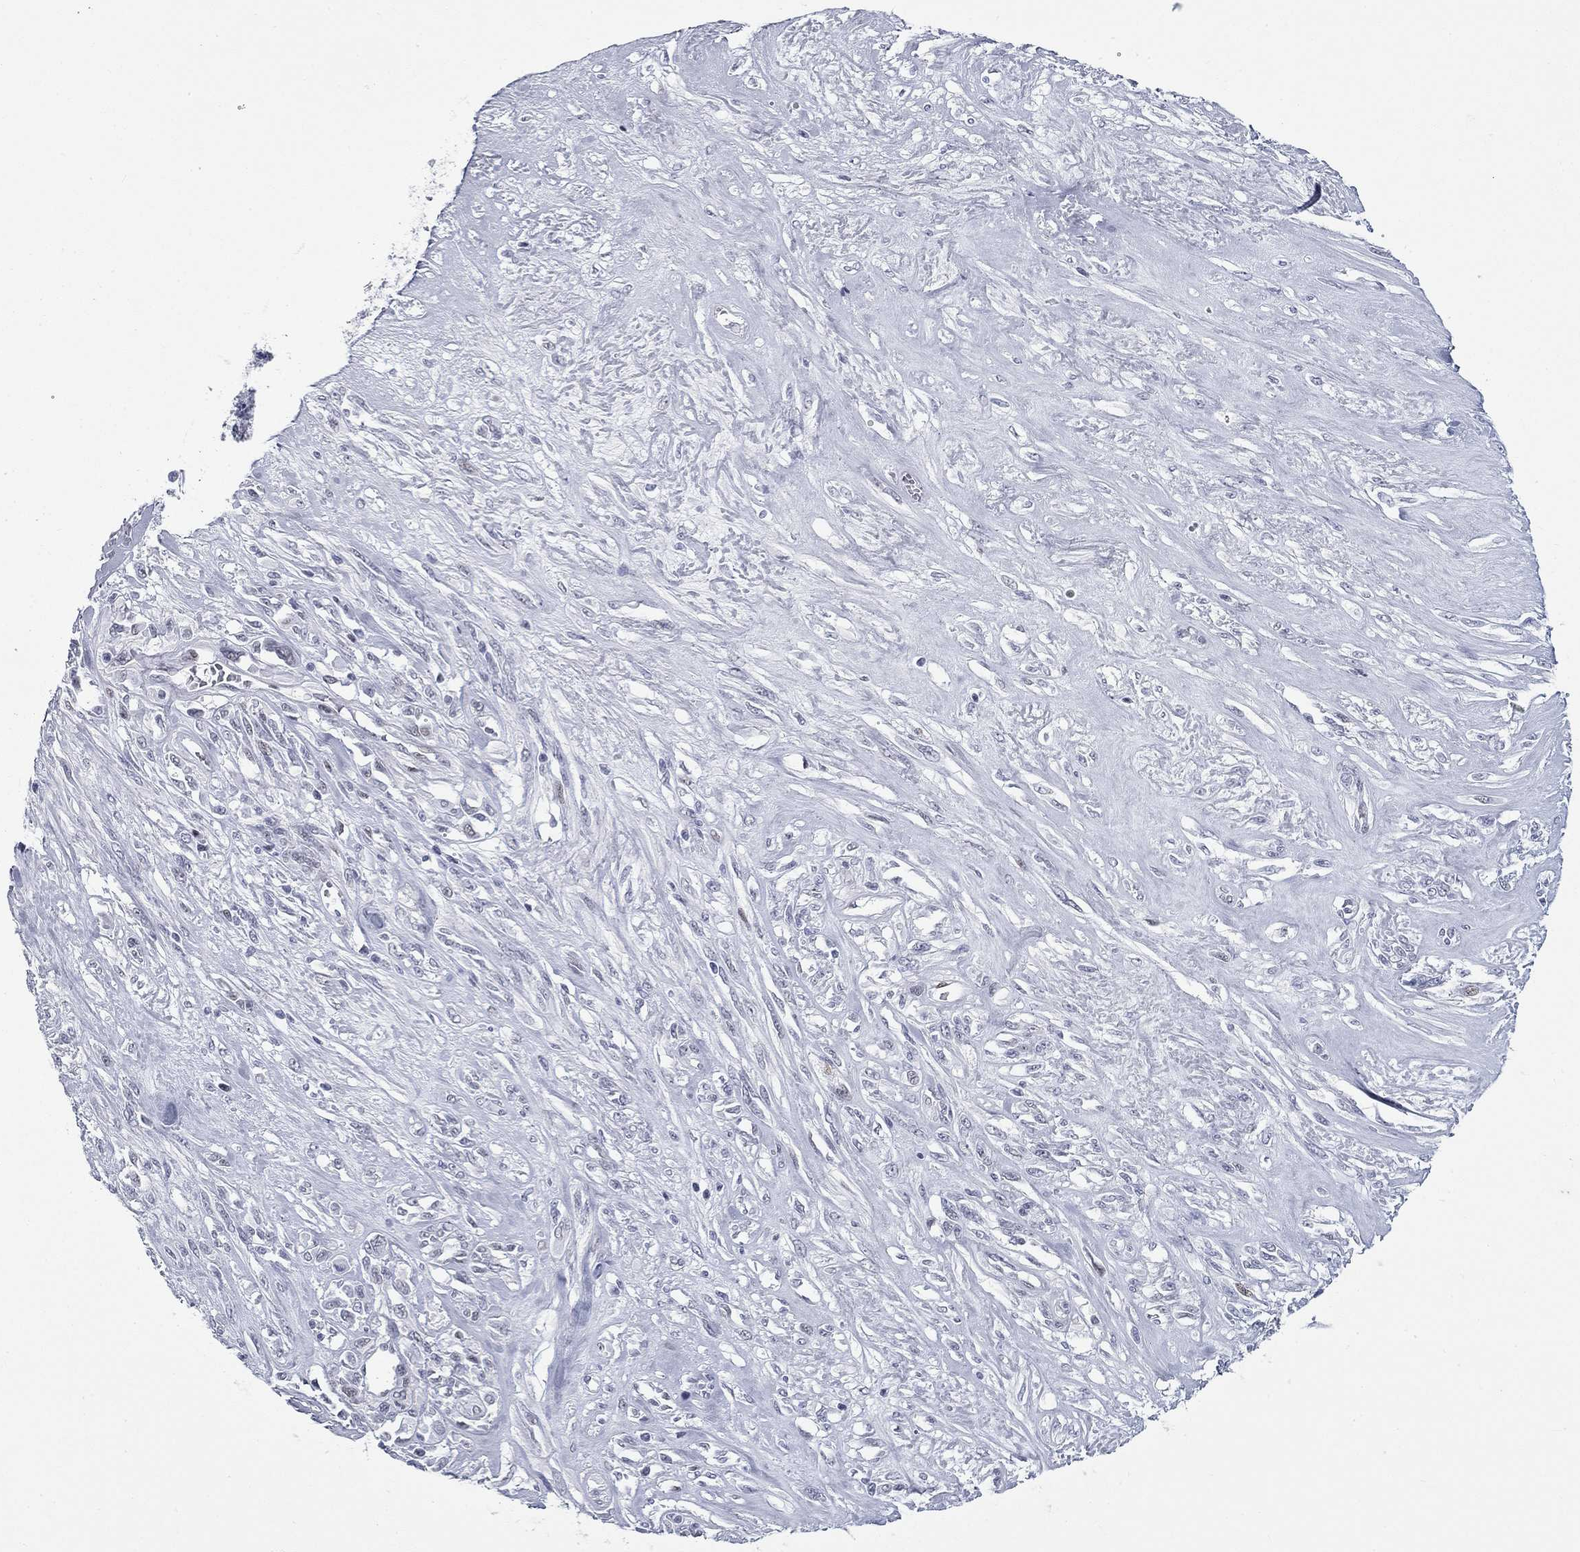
{"staining": {"intensity": "negative", "quantity": "none", "location": "none"}, "tissue": "melanoma", "cell_type": "Tumor cells", "image_type": "cancer", "snomed": [{"axis": "morphology", "description": "Malignant melanoma, NOS"}, {"axis": "topography", "description": "Skin"}], "caption": "Tumor cells show no significant positivity in melanoma. The staining is performed using DAB (3,3'-diaminobenzidine) brown chromogen with nuclei counter-stained in using hematoxylin.", "gene": "ASF1B", "patient": {"sex": "female", "age": 91}}